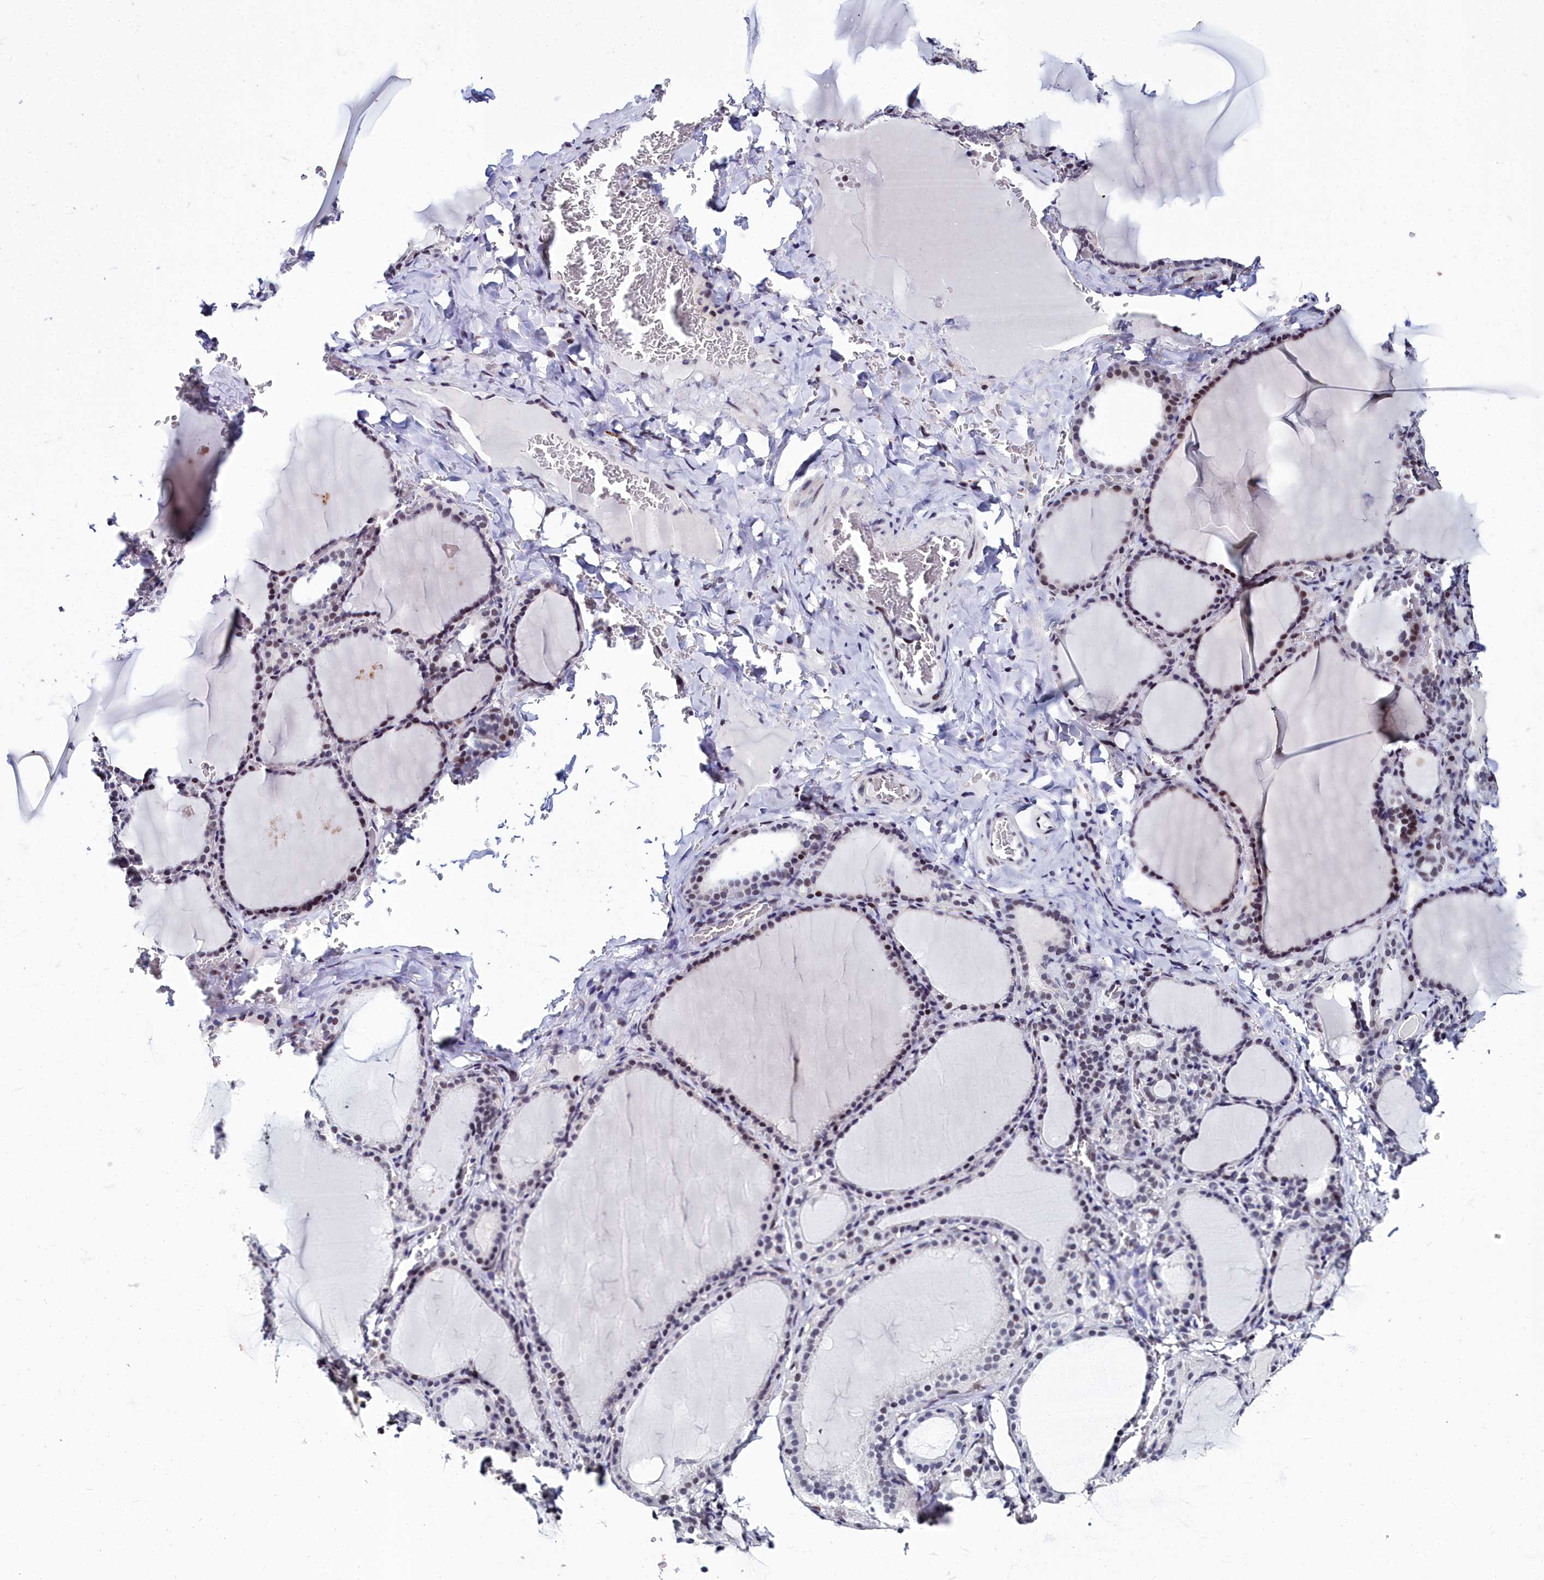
{"staining": {"intensity": "strong", "quantity": "25%-75%", "location": "nuclear"}, "tissue": "thyroid gland", "cell_type": "Glandular cells", "image_type": "normal", "snomed": [{"axis": "morphology", "description": "Normal tissue, NOS"}, {"axis": "topography", "description": "Thyroid gland"}], "caption": "The micrograph demonstrates a brown stain indicating the presence of a protein in the nuclear of glandular cells in thyroid gland.", "gene": "CCDC97", "patient": {"sex": "female", "age": 39}}